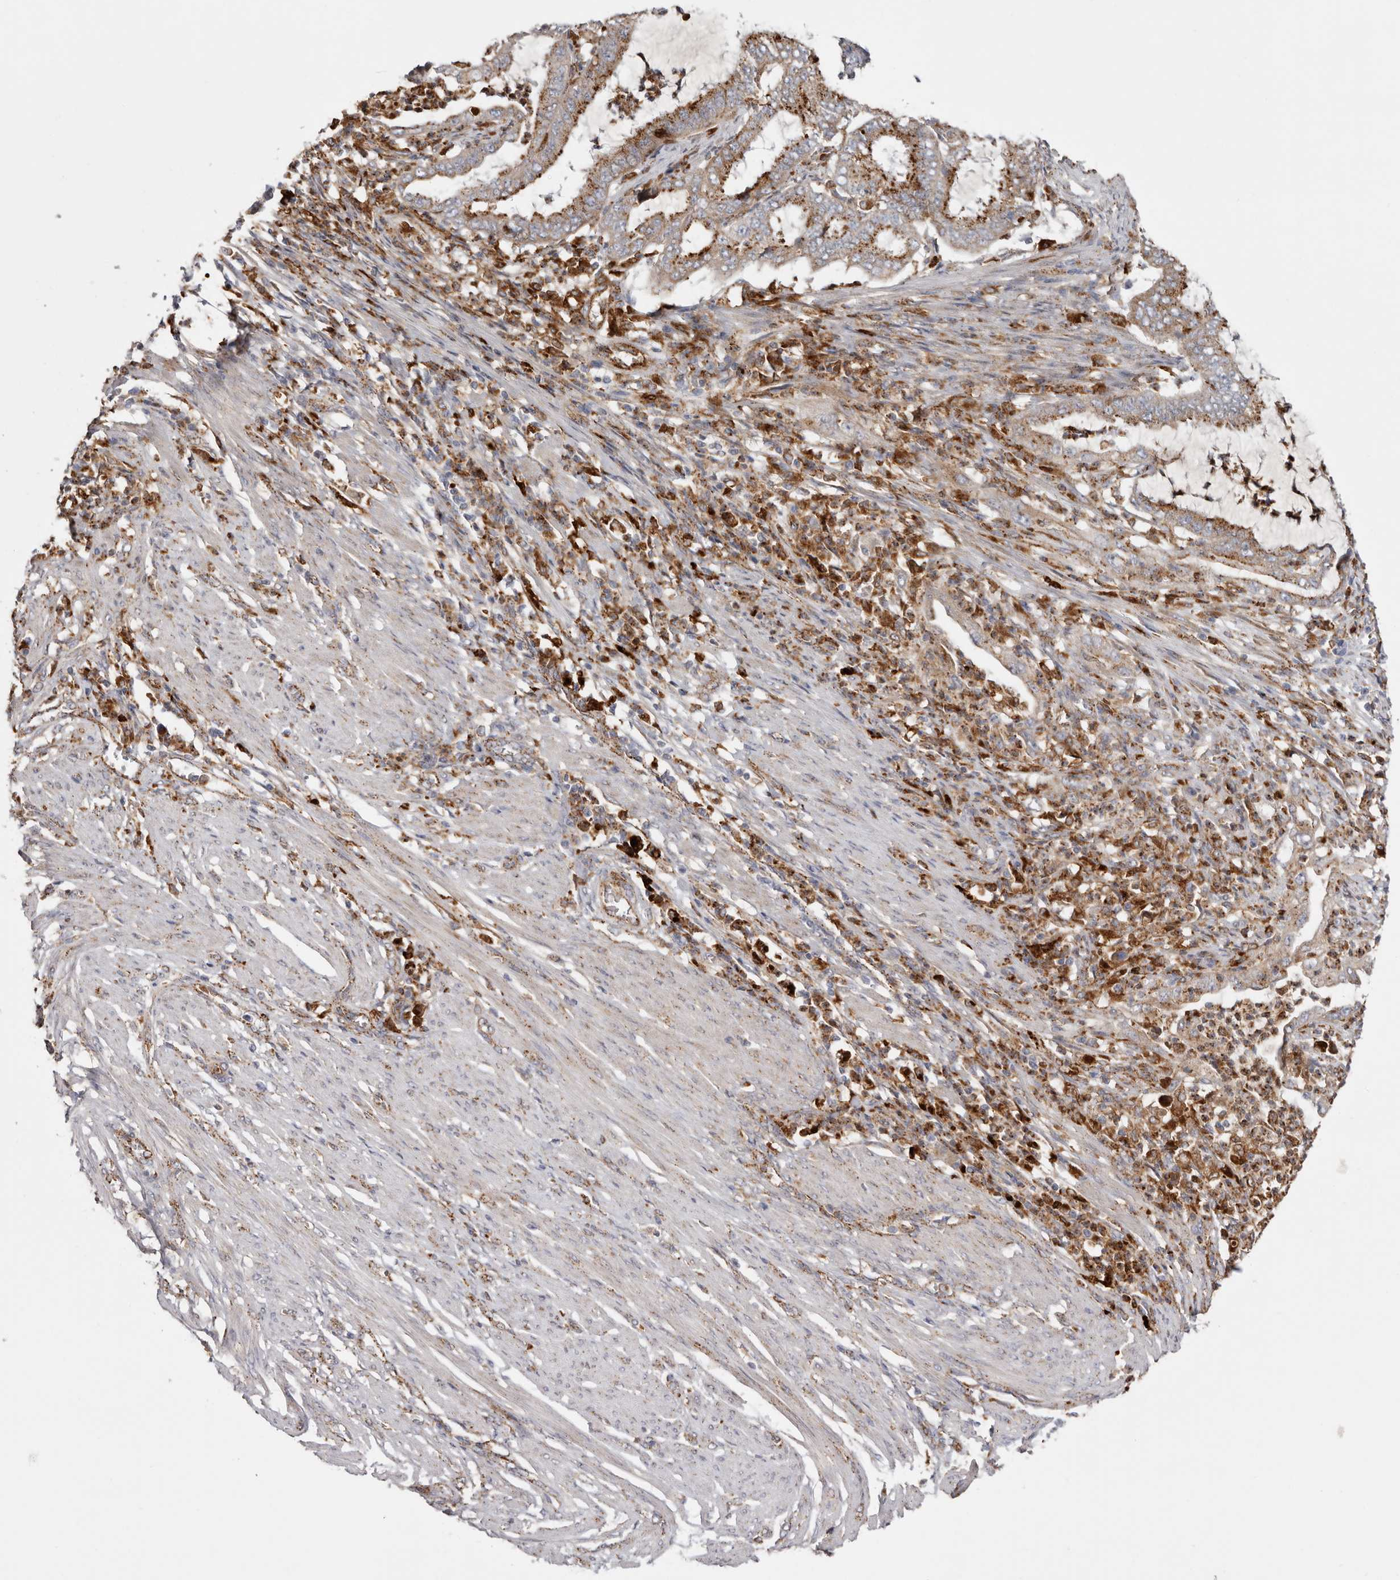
{"staining": {"intensity": "moderate", "quantity": ">75%", "location": "cytoplasmic/membranous"}, "tissue": "endometrial cancer", "cell_type": "Tumor cells", "image_type": "cancer", "snomed": [{"axis": "morphology", "description": "Adenocarcinoma, NOS"}, {"axis": "topography", "description": "Endometrium"}], "caption": "Moderate cytoplasmic/membranous staining for a protein is appreciated in about >75% of tumor cells of endometrial cancer (adenocarcinoma) using immunohistochemistry (IHC).", "gene": "GRN", "patient": {"sex": "female", "age": 51}}